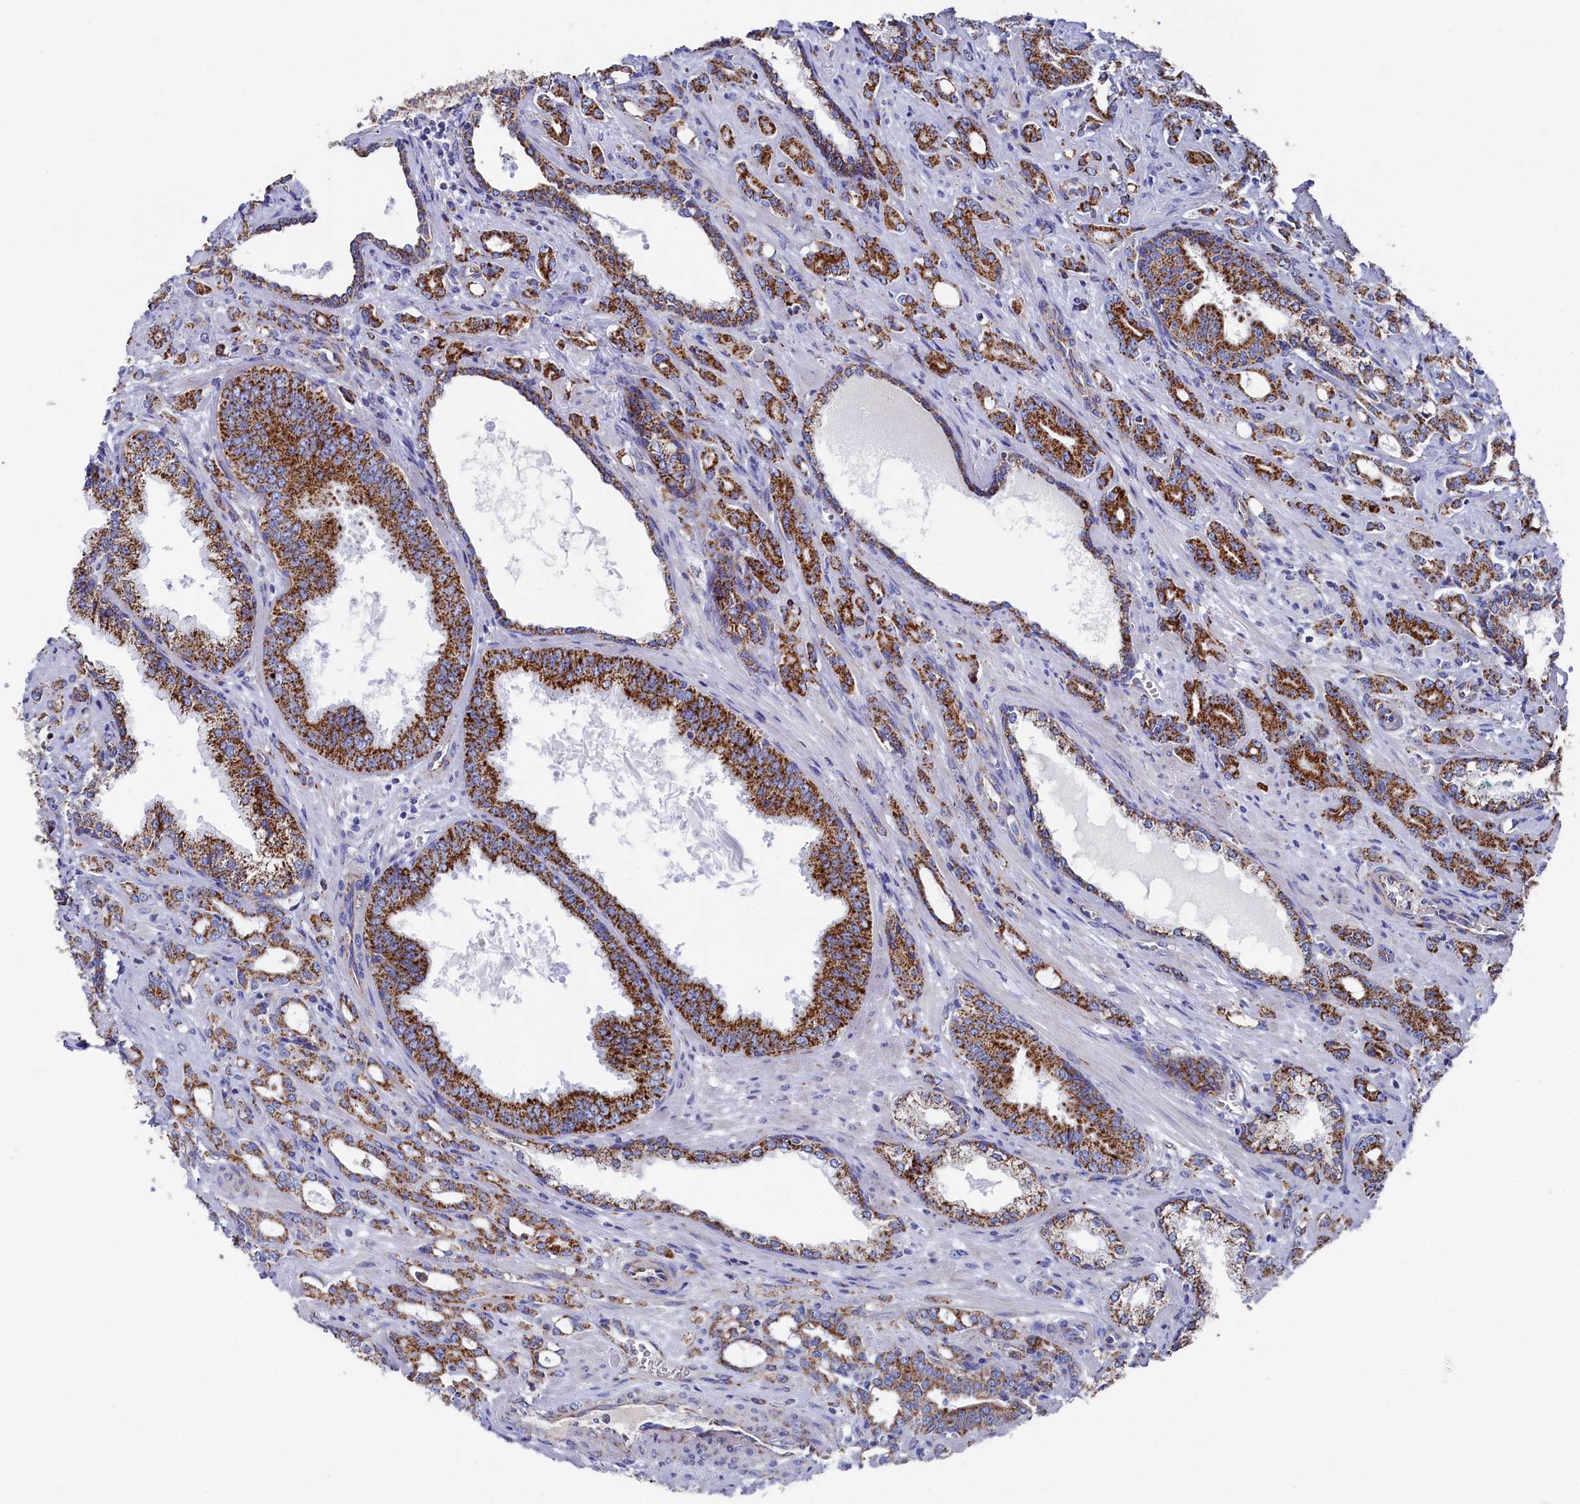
{"staining": {"intensity": "moderate", "quantity": ">75%", "location": "cytoplasmic/membranous"}, "tissue": "prostate cancer", "cell_type": "Tumor cells", "image_type": "cancer", "snomed": [{"axis": "morphology", "description": "Adenocarcinoma, High grade"}, {"axis": "topography", "description": "Prostate"}], "caption": "This histopathology image demonstrates high-grade adenocarcinoma (prostate) stained with immunohistochemistry to label a protein in brown. The cytoplasmic/membranous of tumor cells show moderate positivity for the protein. Nuclei are counter-stained blue.", "gene": "MMAB", "patient": {"sex": "male", "age": 72}}